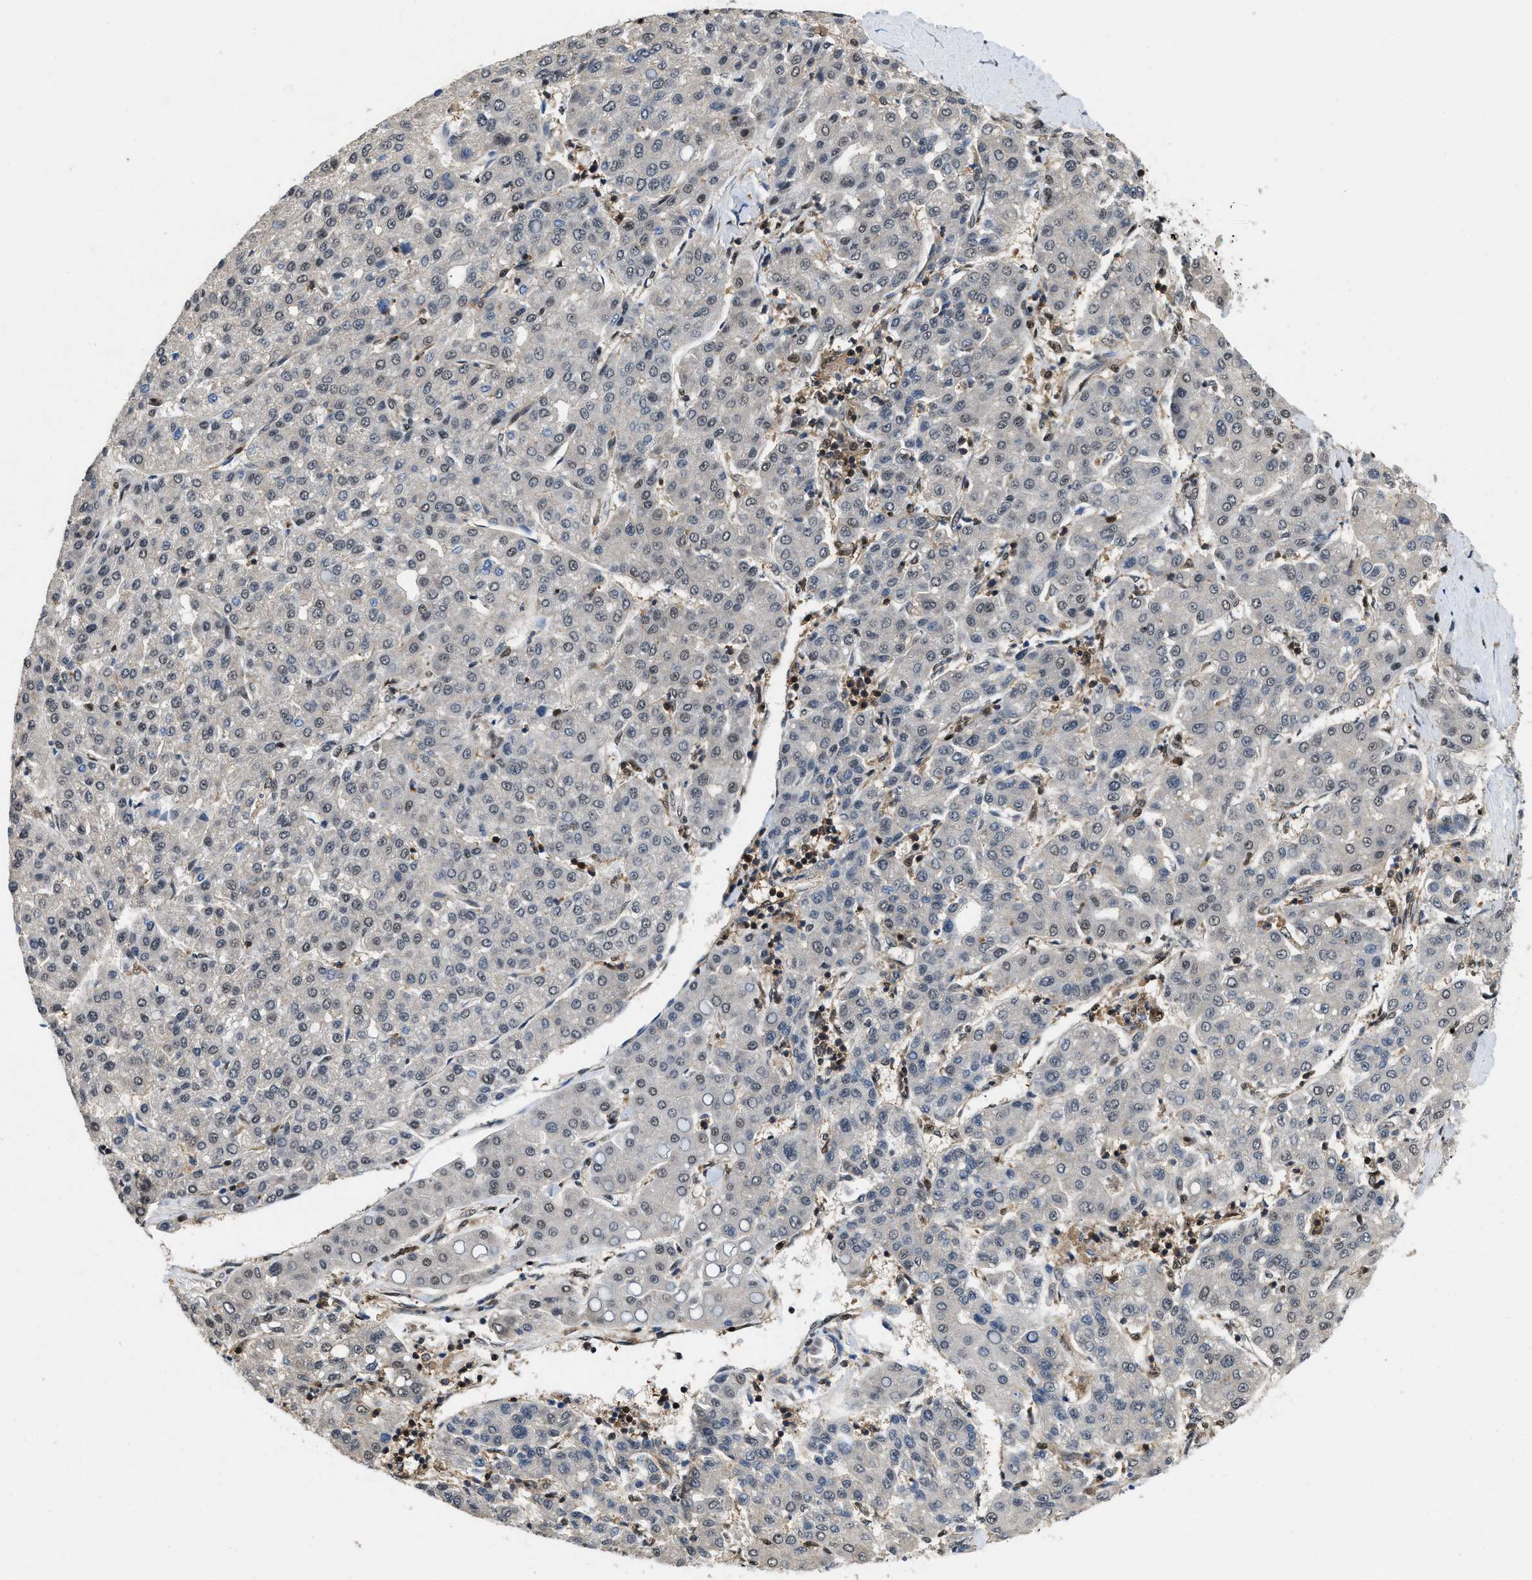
{"staining": {"intensity": "weak", "quantity": "<25%", "location": "nuclear"}, "tissue": "liver cancer", "cell_type": "Tumor cells", "image_type": "cancer", "snomed": [{"axis": "morphology", "description": "Carcinoma, Hepatocellular, NOS"}, {"axis": "topography", "description": "Liver"}], "caption": "A photomicrograph of human hepatocellular carcinoma (liver) is negative for staining in tumor cells.", "gene": "ATF7IP", "patient": {"sex": "male", "age": 65}}